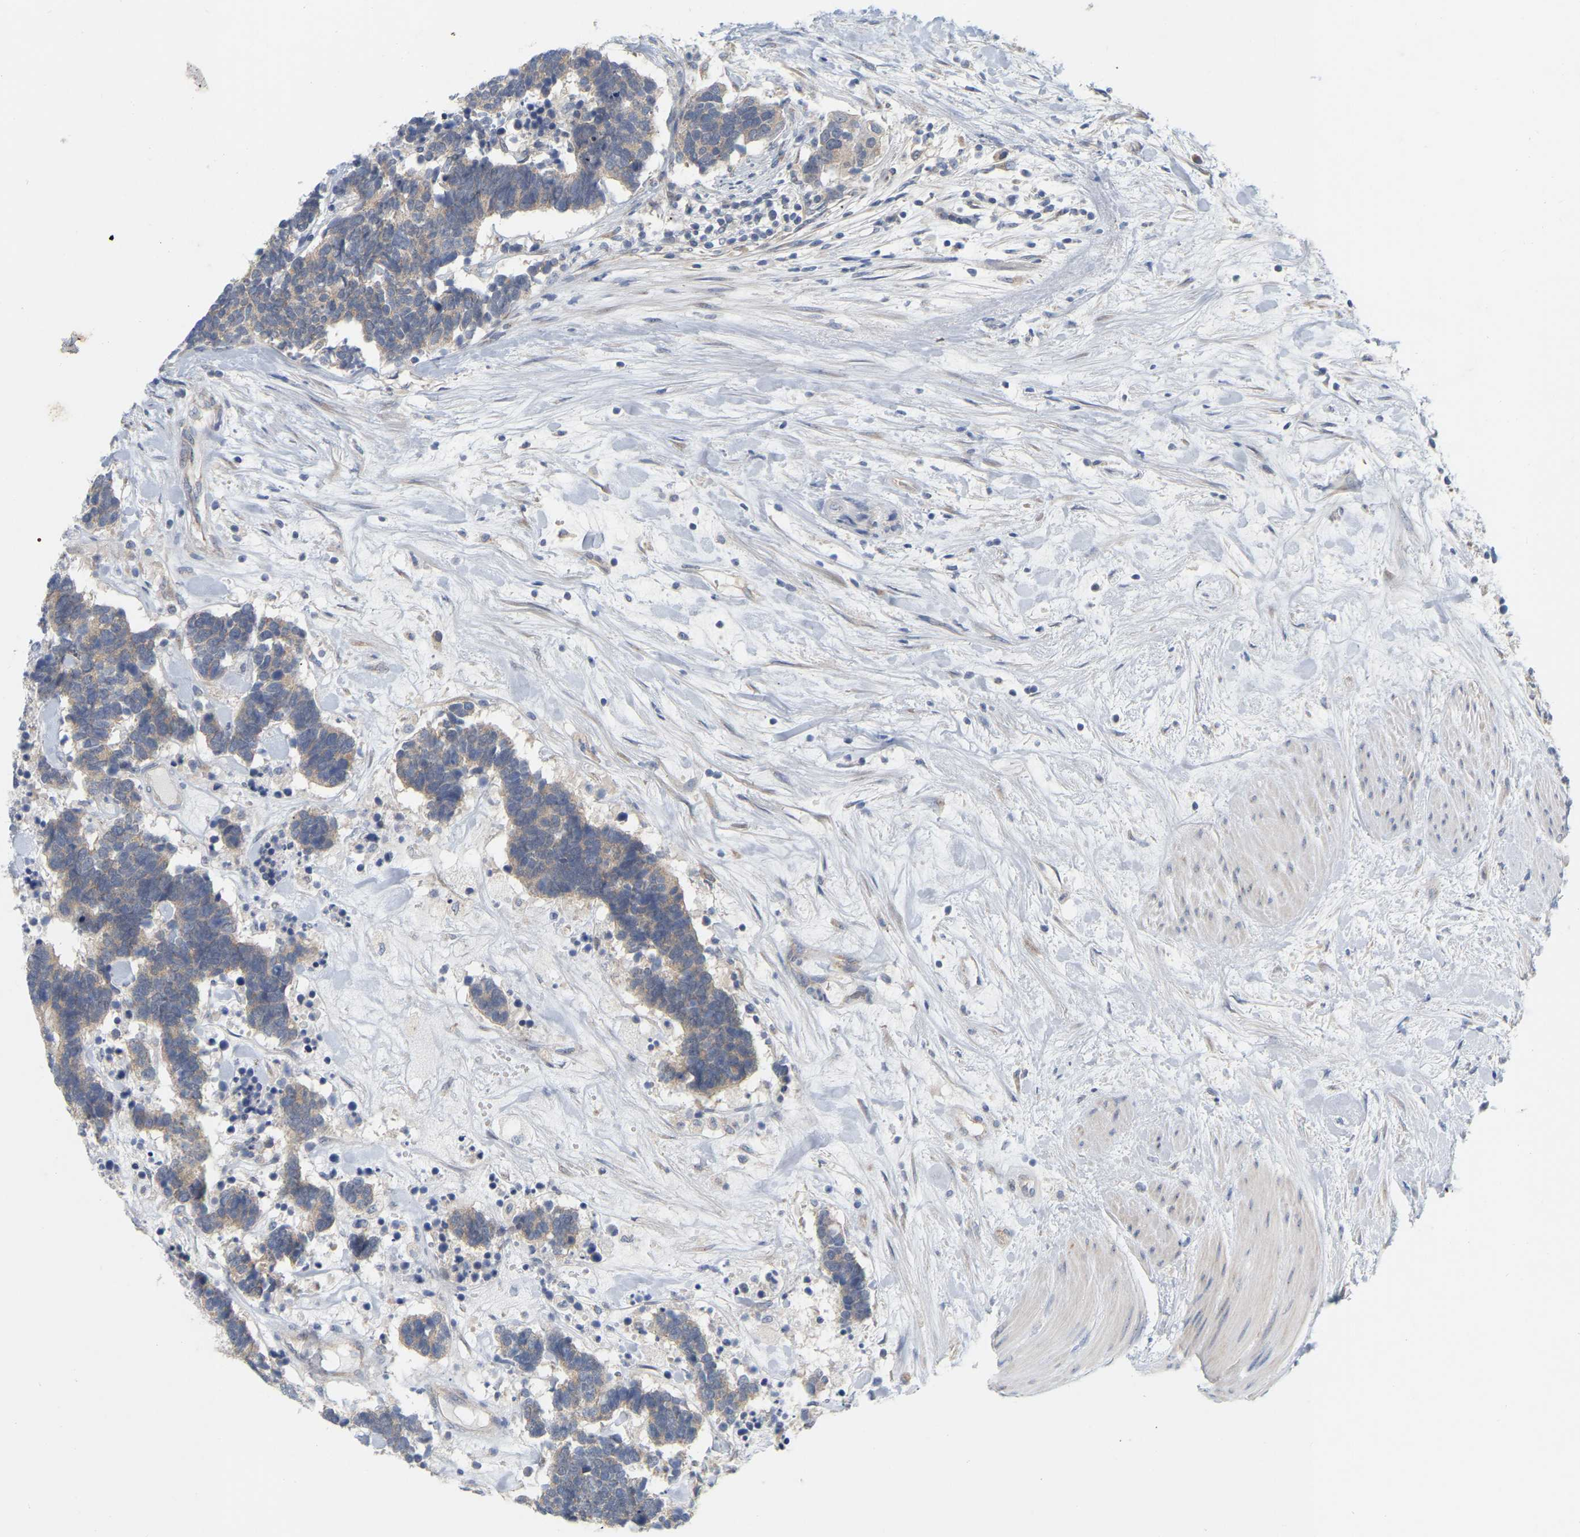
{"staining": {"intensity": "weak", "quantity": ">75%", "location": "cytoplasmic/membranous"}, "tissue": "carcinoid", "cell_type": "Tumor cells", "image_type": "cancer", "snomed": [{"axis": "morphology", "description": "Carcinoma, NOS"}, {"axis": "morphology", "description": "Carcinoid, malignant, NOS"}, {"axis": "topography", "description": "Urinary bladder"}], "caption": "Brown immunohistochemical staining in carcinoid (malignant) shows weak cytoplasmic/membranous positivity in approximately >75% of tumor cells.", "gene": "MINDY4", "patient": {"sex": "male", "age": 57}}